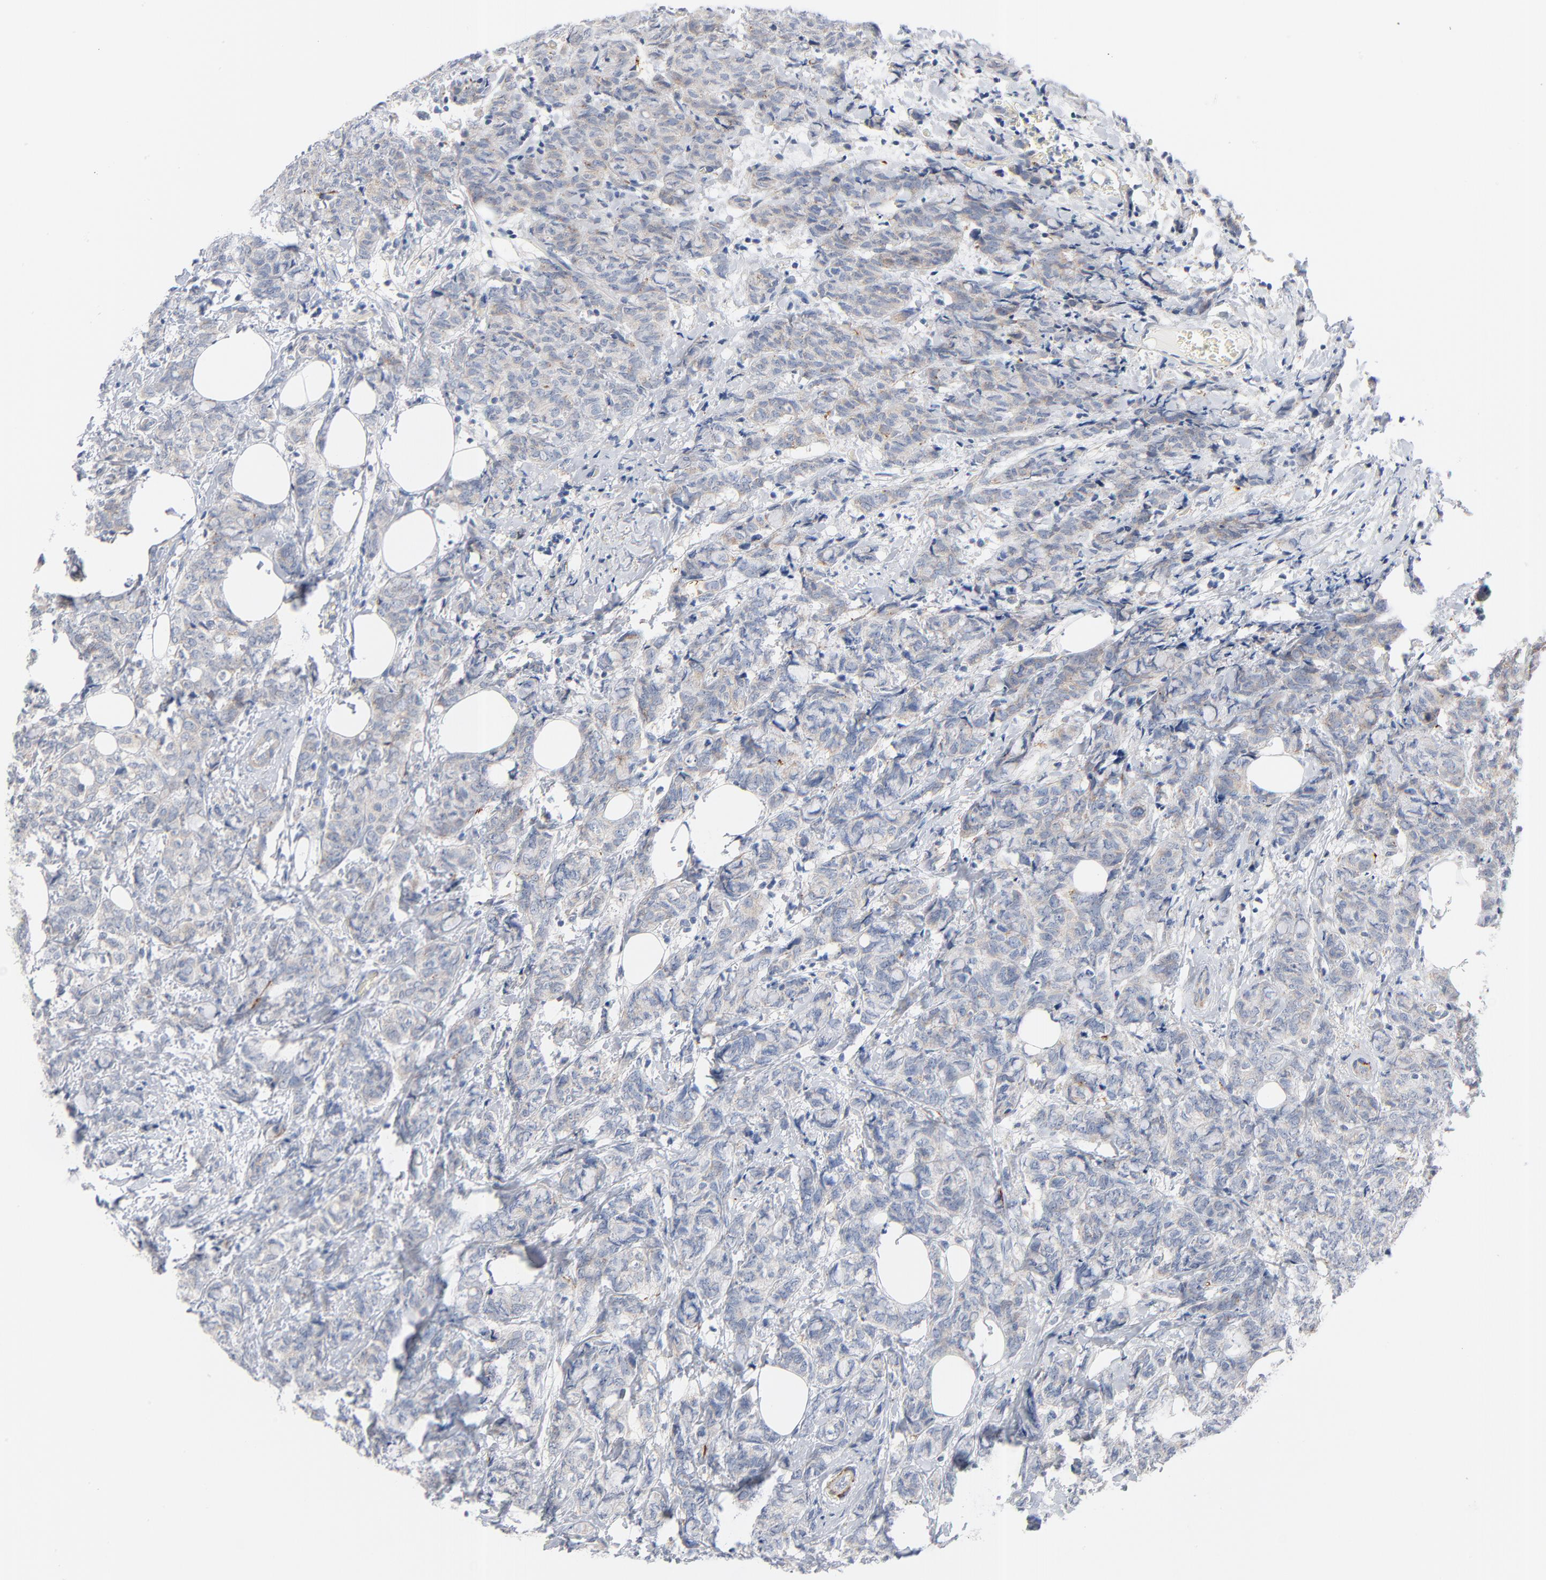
{"staining": {"intensity": "negative", "quantity": "none", "location": "none"}, "tissue": "breast cancer", "cell_type": "Tumor cells", "image_type": "cancer", "snomed": [{"axis": "morphology", "description": "Lobular carcinoma"}, {"axis": "topography", "description": "Breast"}], "caption": "Tumor cells show no significant protein expression in breast cancer. (Immunohistochemistry, brightfield microscopy, high magnification).", "gene": "IFT43", "patient": {"sex": "female", "age": 60}}